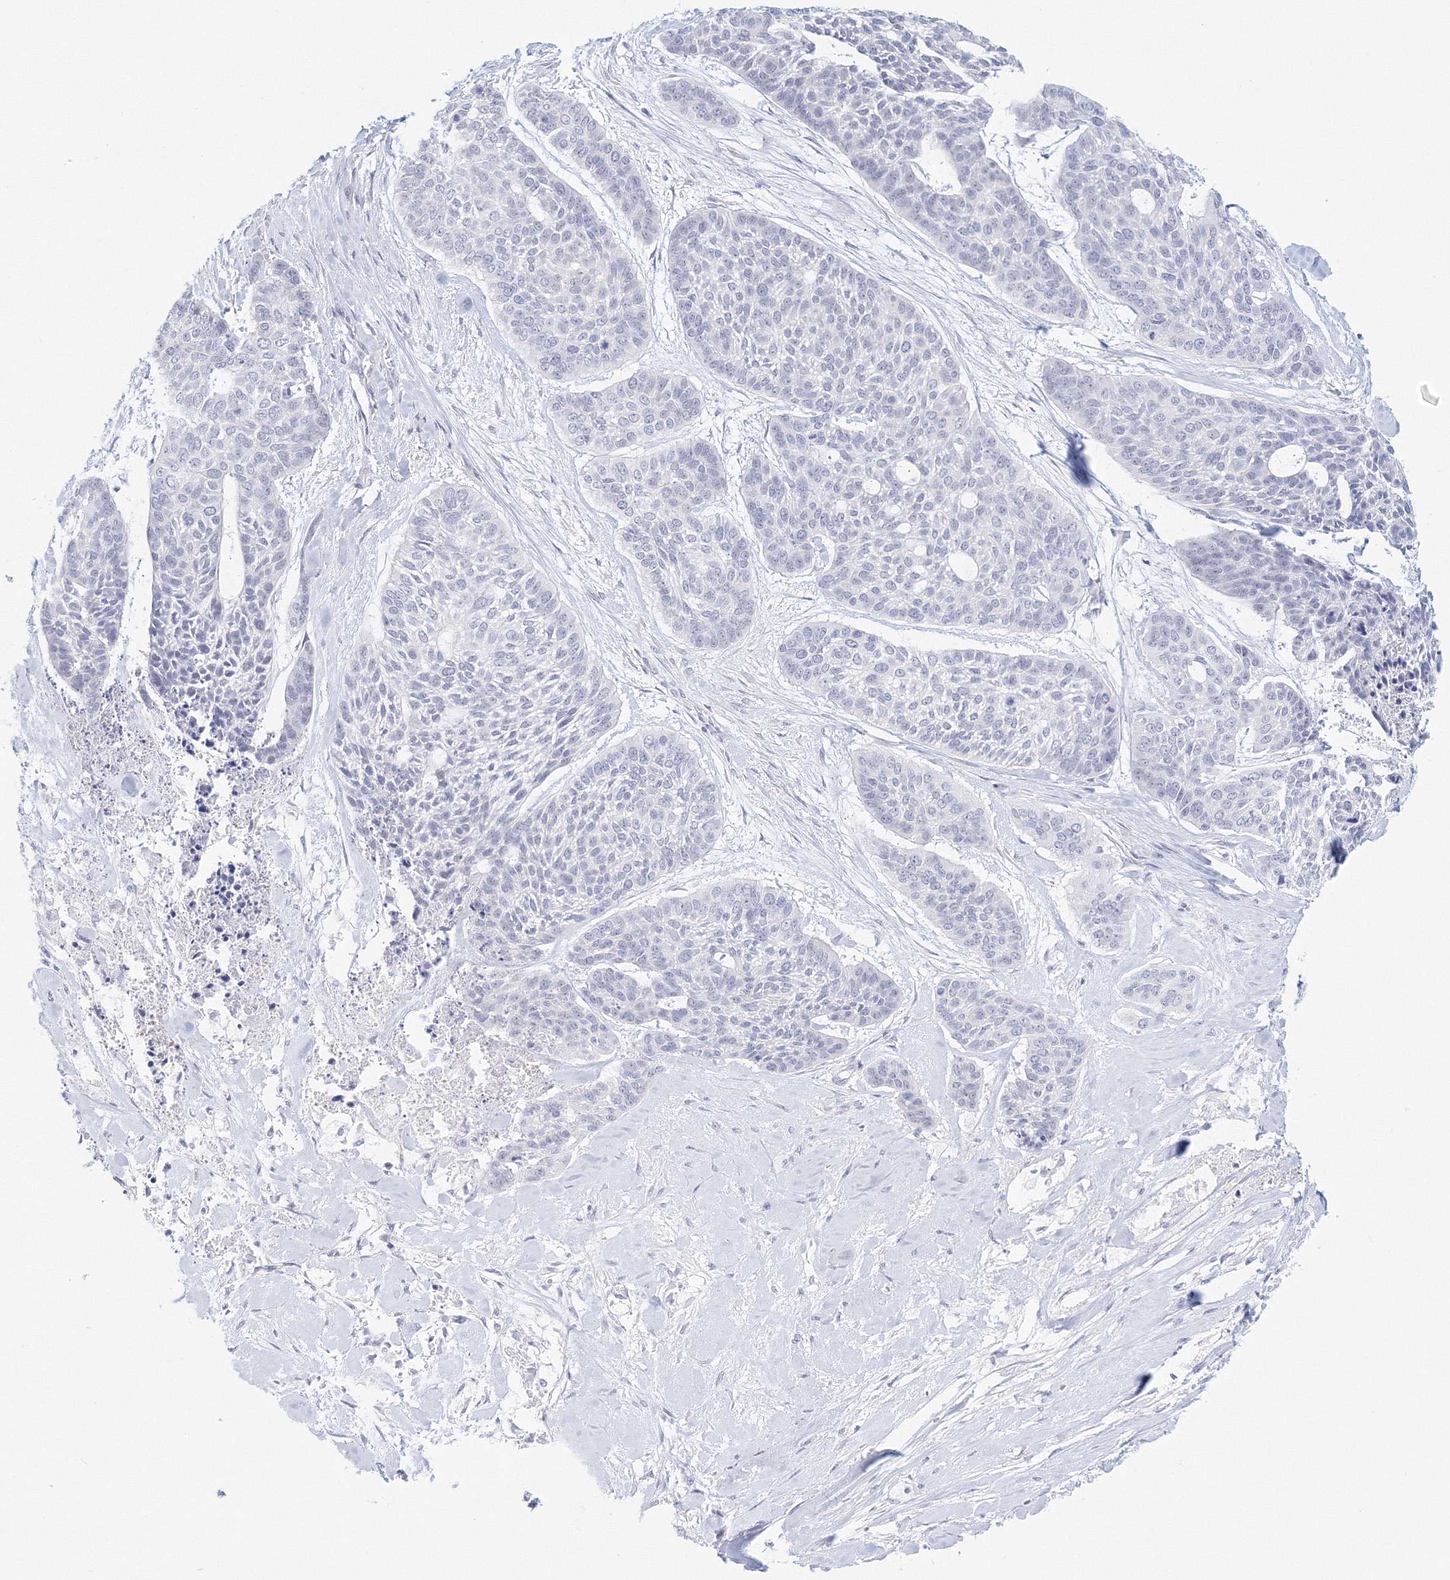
{"staining": {"intensity": "negative", "quantity": "none", "location": "none"}, "tissue": "skin cancer", "cell_type": "Tumor cells", "image_type": "cancer", "snomed": [{"axis": "morphology", "description": "Basal cell carcinoma"}, {"axis": "topography", "description": "Skin"}], "caption": "Skin cancer was stained to show a protein in brown. There is no significant expression in tumor cells. (DAB (3,3'-diaminobenzidine) immunohistochemistry (IHC) with hematoxylin counter stain).", "gene": "VSIG1", "patient": {"sex": "female", "age": 64}}